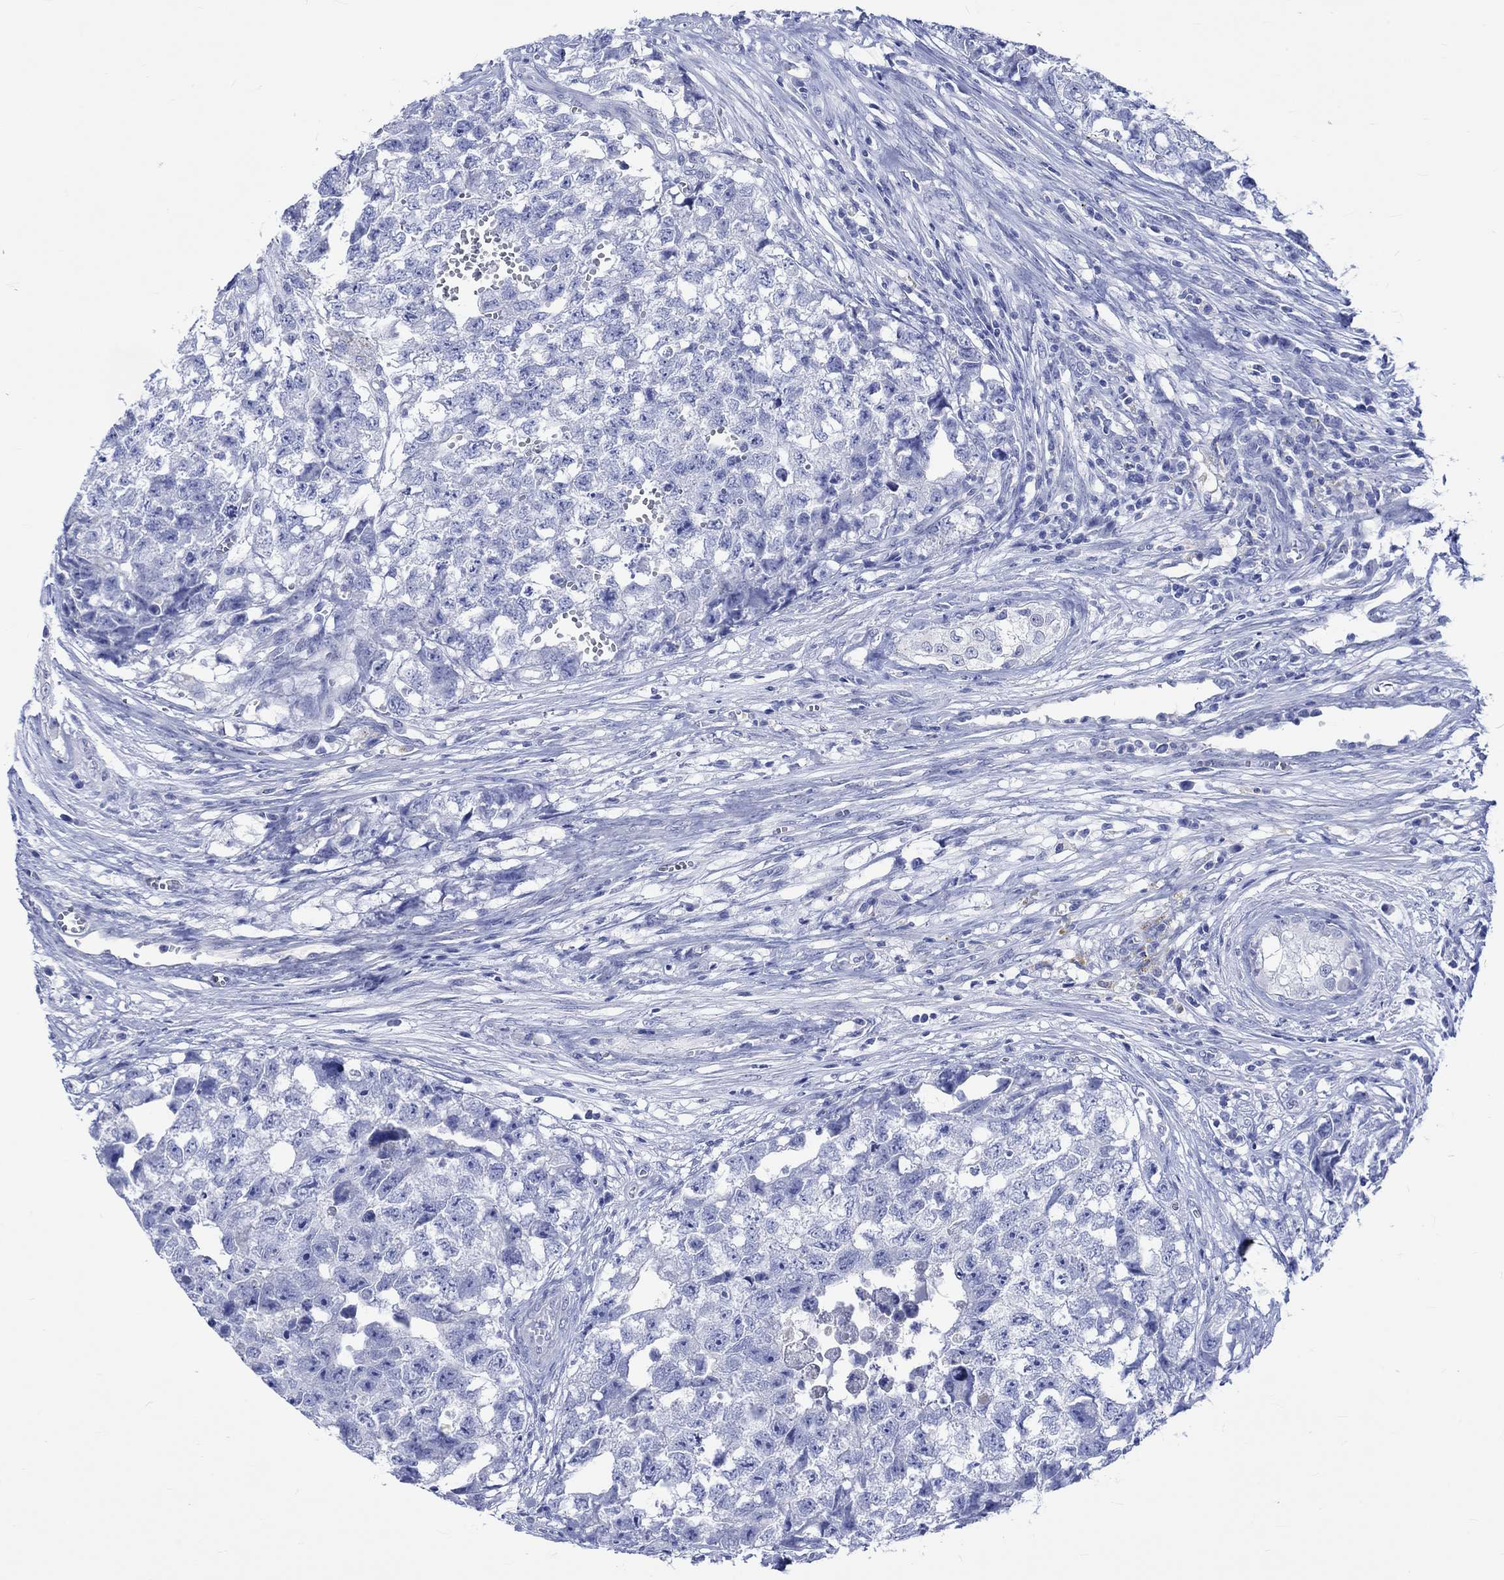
{"staining": {"intensity": "negative", "quantity": "none", "location": "none"}, "tissue": "testis cancer", "cell_type": "Tumor cells", "image_type": "cancer", "snomed": [{"axis": "morphology", "description": "Seminoma, NOS"}, {"axis": "morphology", "description": "Carcinoma, Embryonal, NOS"}, {"axis": "topography", "description": "Testis"}], "caption": "DAB immunohistochemical staining of testis cancer (embryonal carcinoma) displays no significant positivity in tumor cells. (DAB IHC visualized using brightfield microscopy, high magnification).", "gene": "KLHL33", "patient": {"sex": "male", "age": 22}}